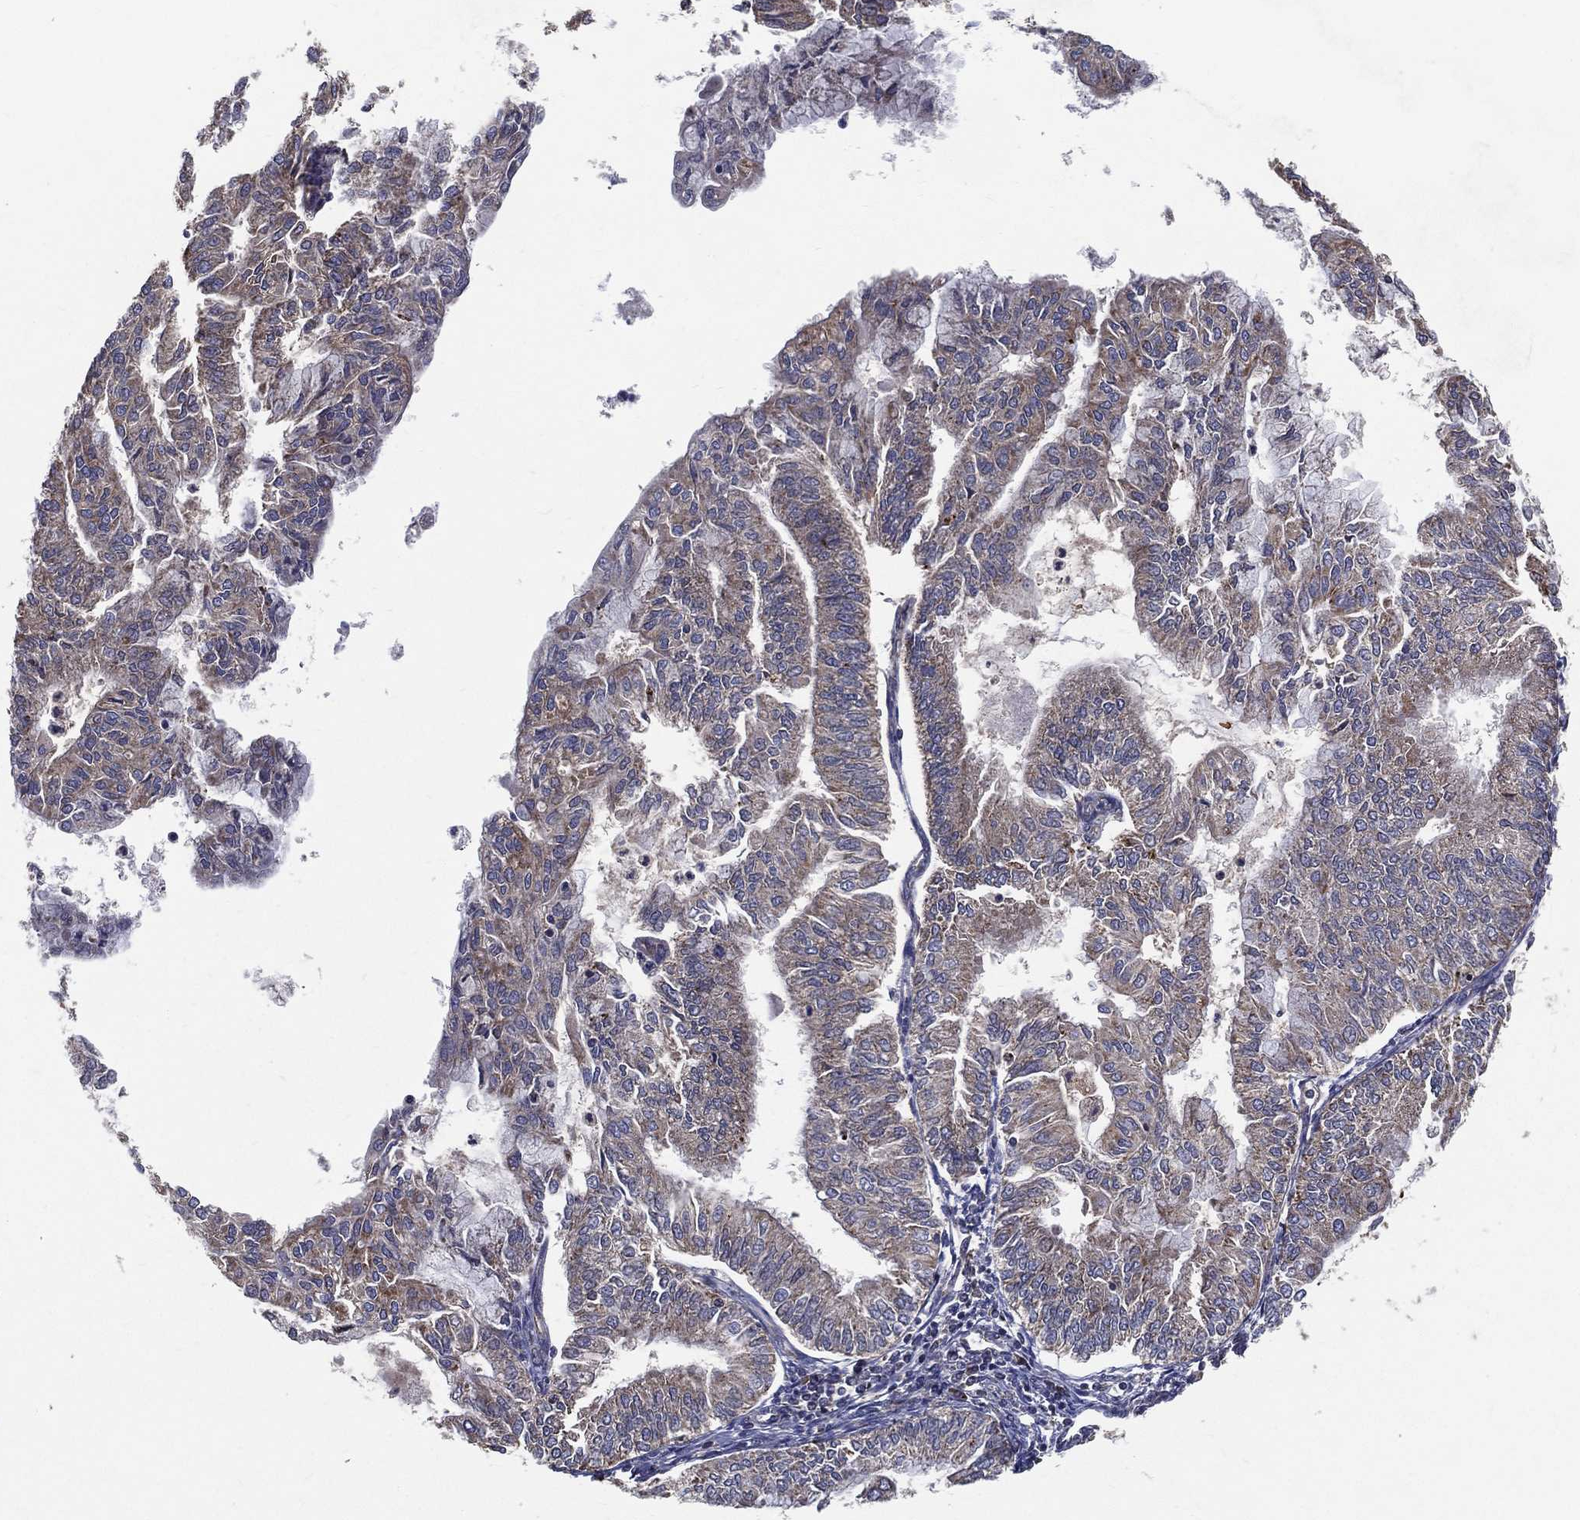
{"staining": {"intensity": "moderate", "quantity": "25%-75%", "location": "cytoplasmic/membranous"}, "tissue": "endometrial cancer", "cell_type": "Tumor cells", "image_type": "cancer", "snomed": [{"axis": "morphology", "description": "Adenocarcinoma, NOS"}, {"axis": "topography", "description": "Endometrium"}], "caption": "Human endometrial cancer stained with a protein marker shows moderate staining in tumor cells.", "gene": "MT-ND1", "patient": {"sex": "female", "age": 59}}